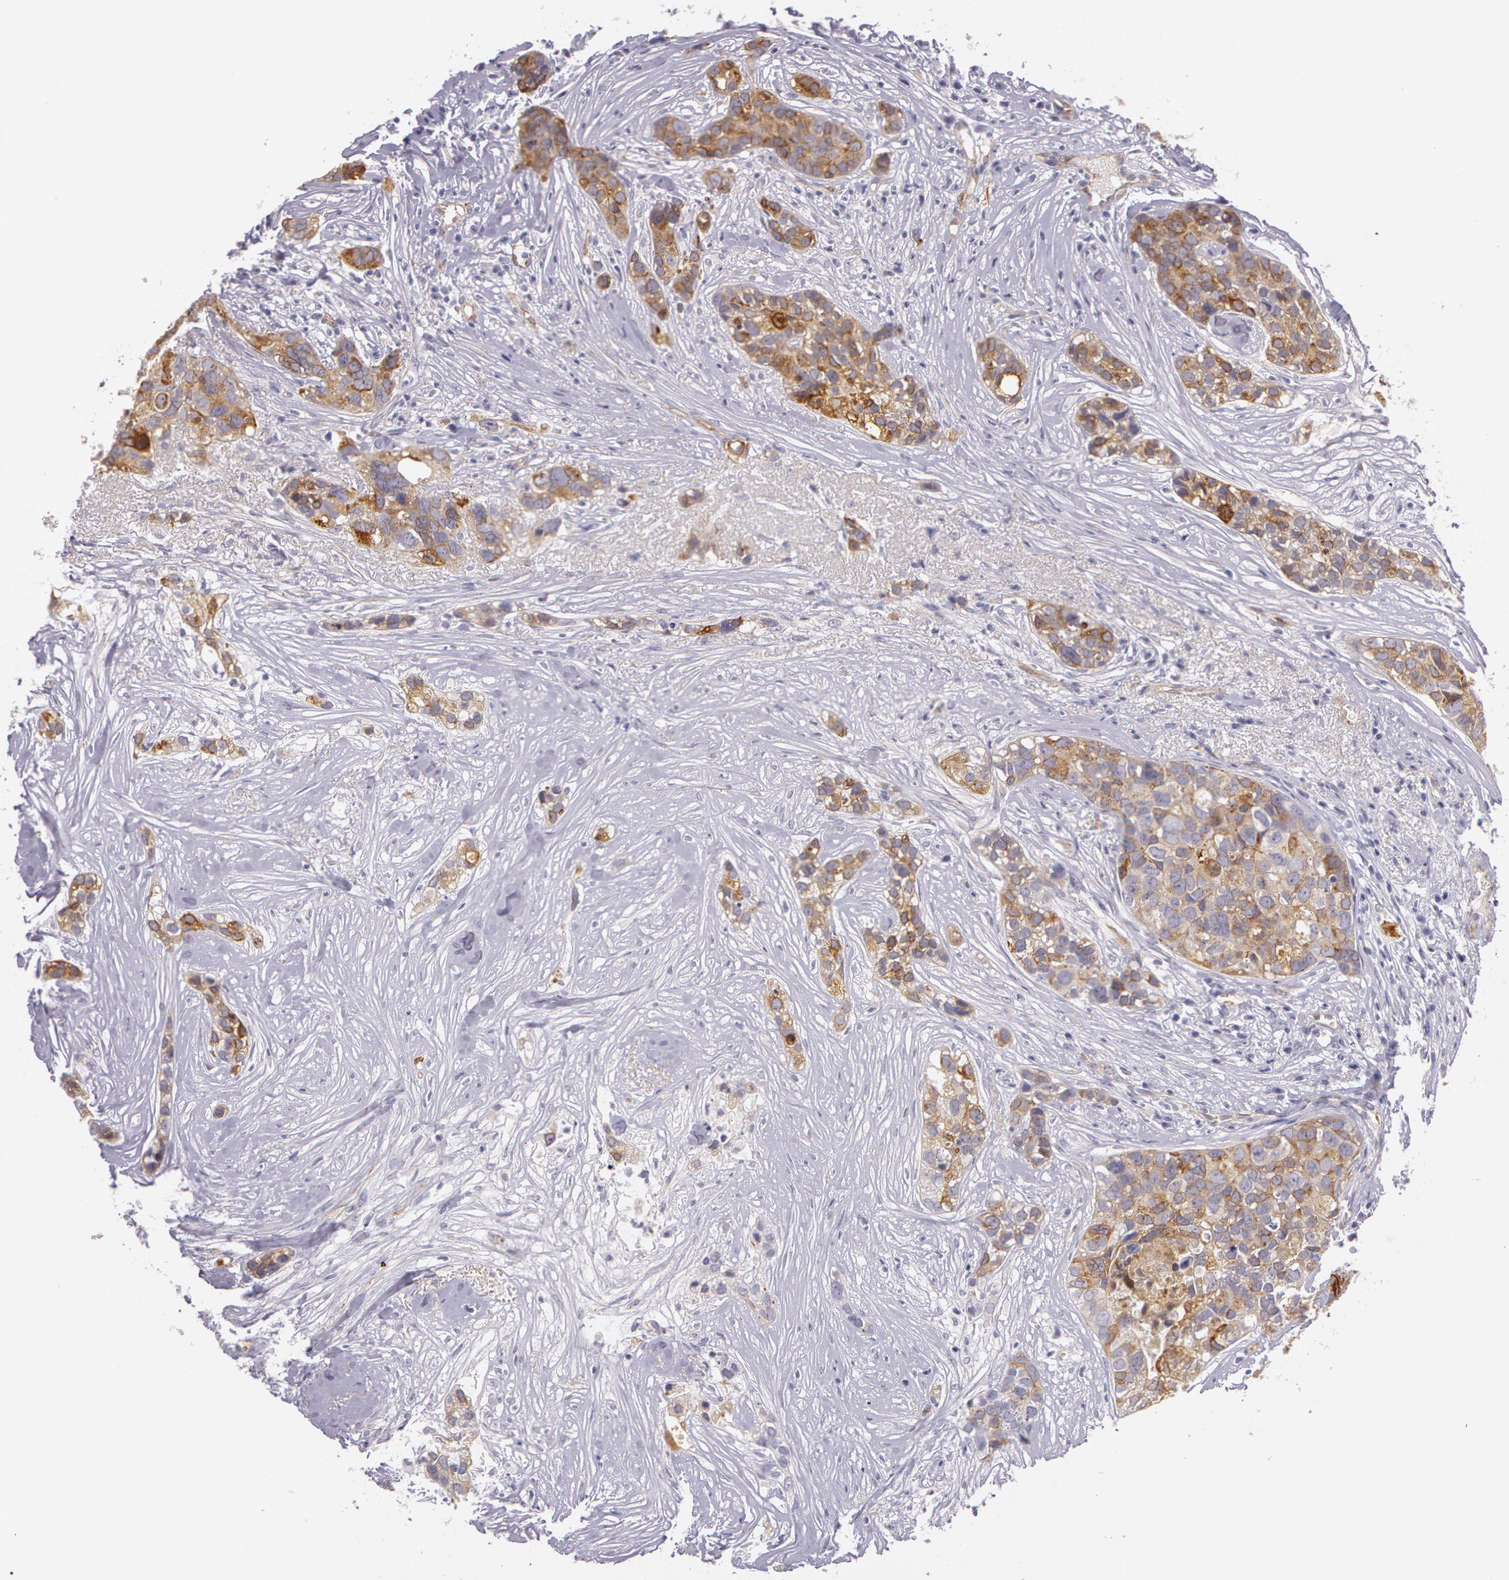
{"staining": {"intensity": "moderate", "quantity": ">75%", "location": "cytoplasmic/membranous"}, "tissue": "breast cancer", "cell_type": "Tumor cells", "image_type": "cancer", "snomed": [{"axis": "morphology", "description": "Duct carcinoma"}, {"axis": "topography", "description": "Breast"}], "caption": "A brown stain shows moderate cytoplasmic/membranous staining of a protein in human breast cancer (infiltrating ductal carcinoma) tumor cells. The protein is stained brown, and the nuclei are stained in blue (DAB (3,3'-diaminobenzidine) IHC with brightfield microscopy, high magnification).", "gene": "APP", "patient": {"sex": "female", "age": 91}}